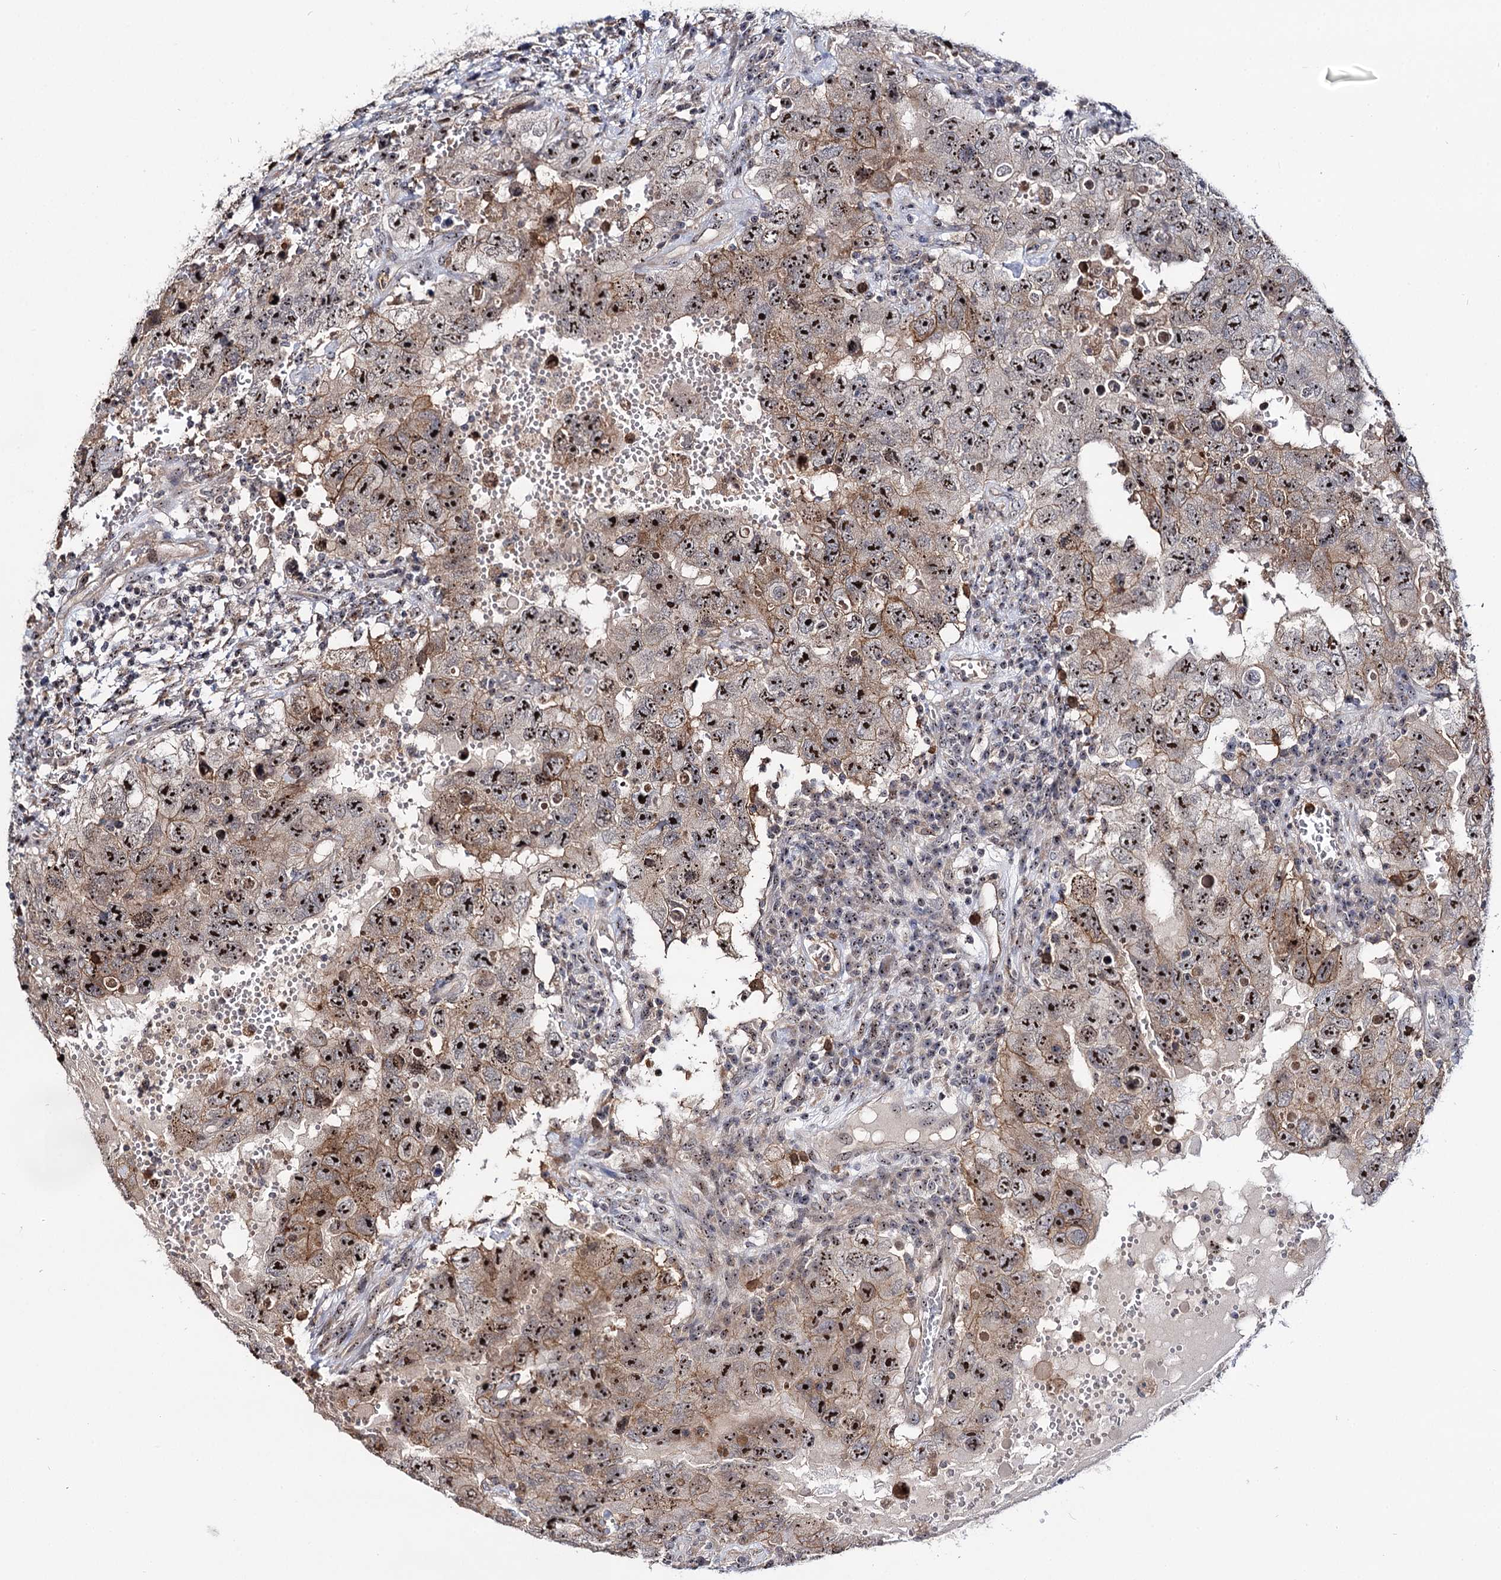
{"staining": {"intensity": "strong", "quantity": ">75%", "location": "nuclear"}, "tissue": "testis cancer", "cell_type": "Tumor cells", "image_type": "cancer", "snomed": [{"axis": "morphology", "description": "Carcinoma, Embryonal, NOS"}, {"axis": "topography", "description": "Testis"}], "caption": "Protein staining of testis cancer tissue demonstrates strong nuclear positivity in about >75% of tumor cells.", "gene": "SUPT20H", "patient": {"sex": "male", "age": 26}}